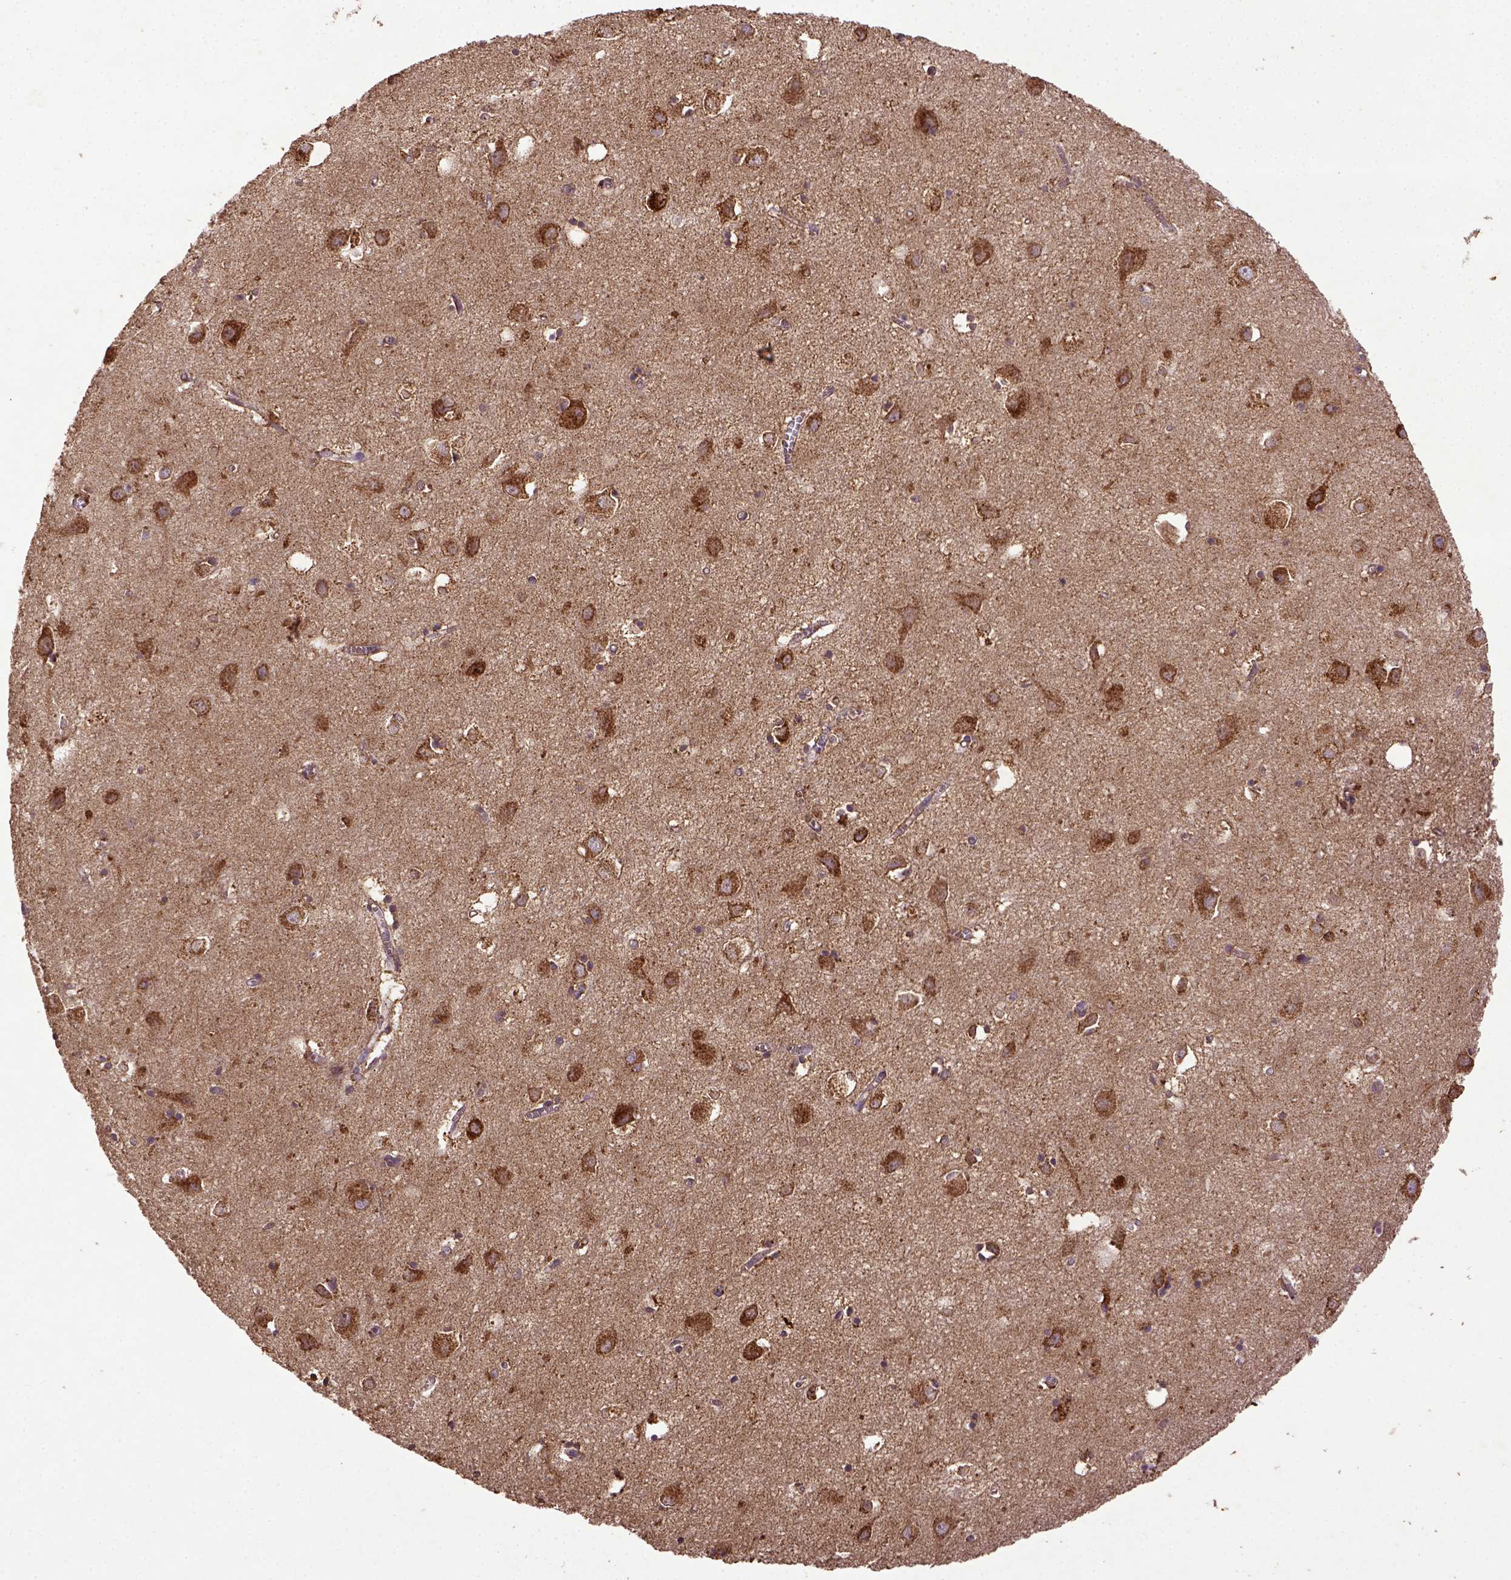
{"staining": {"intensity": "weak", "quantity": ">75%", "location": "cytoplasmic/membranous"}, "tissue": "cerebral cortex", "cell_type": "Endothelial cells", "image_type": "normal", "snomed": [{"axis": "morphology", "description": "Normal tissue, NOS"}, {"axis": "topography", "description": "Cerebral cortex"}], "caption": "Immunohistochemistry micrograph of normal cerebral cortex: human cerebral cortex stained using IHC exhibits low levels of weak protein expression localized specifically in the cytoplasmic/membranous of endothelial cells, appearing as a cytoplasmic/membranous brown color.", "gene": "MT", "patient": {"sex": "male", "age": 70}}